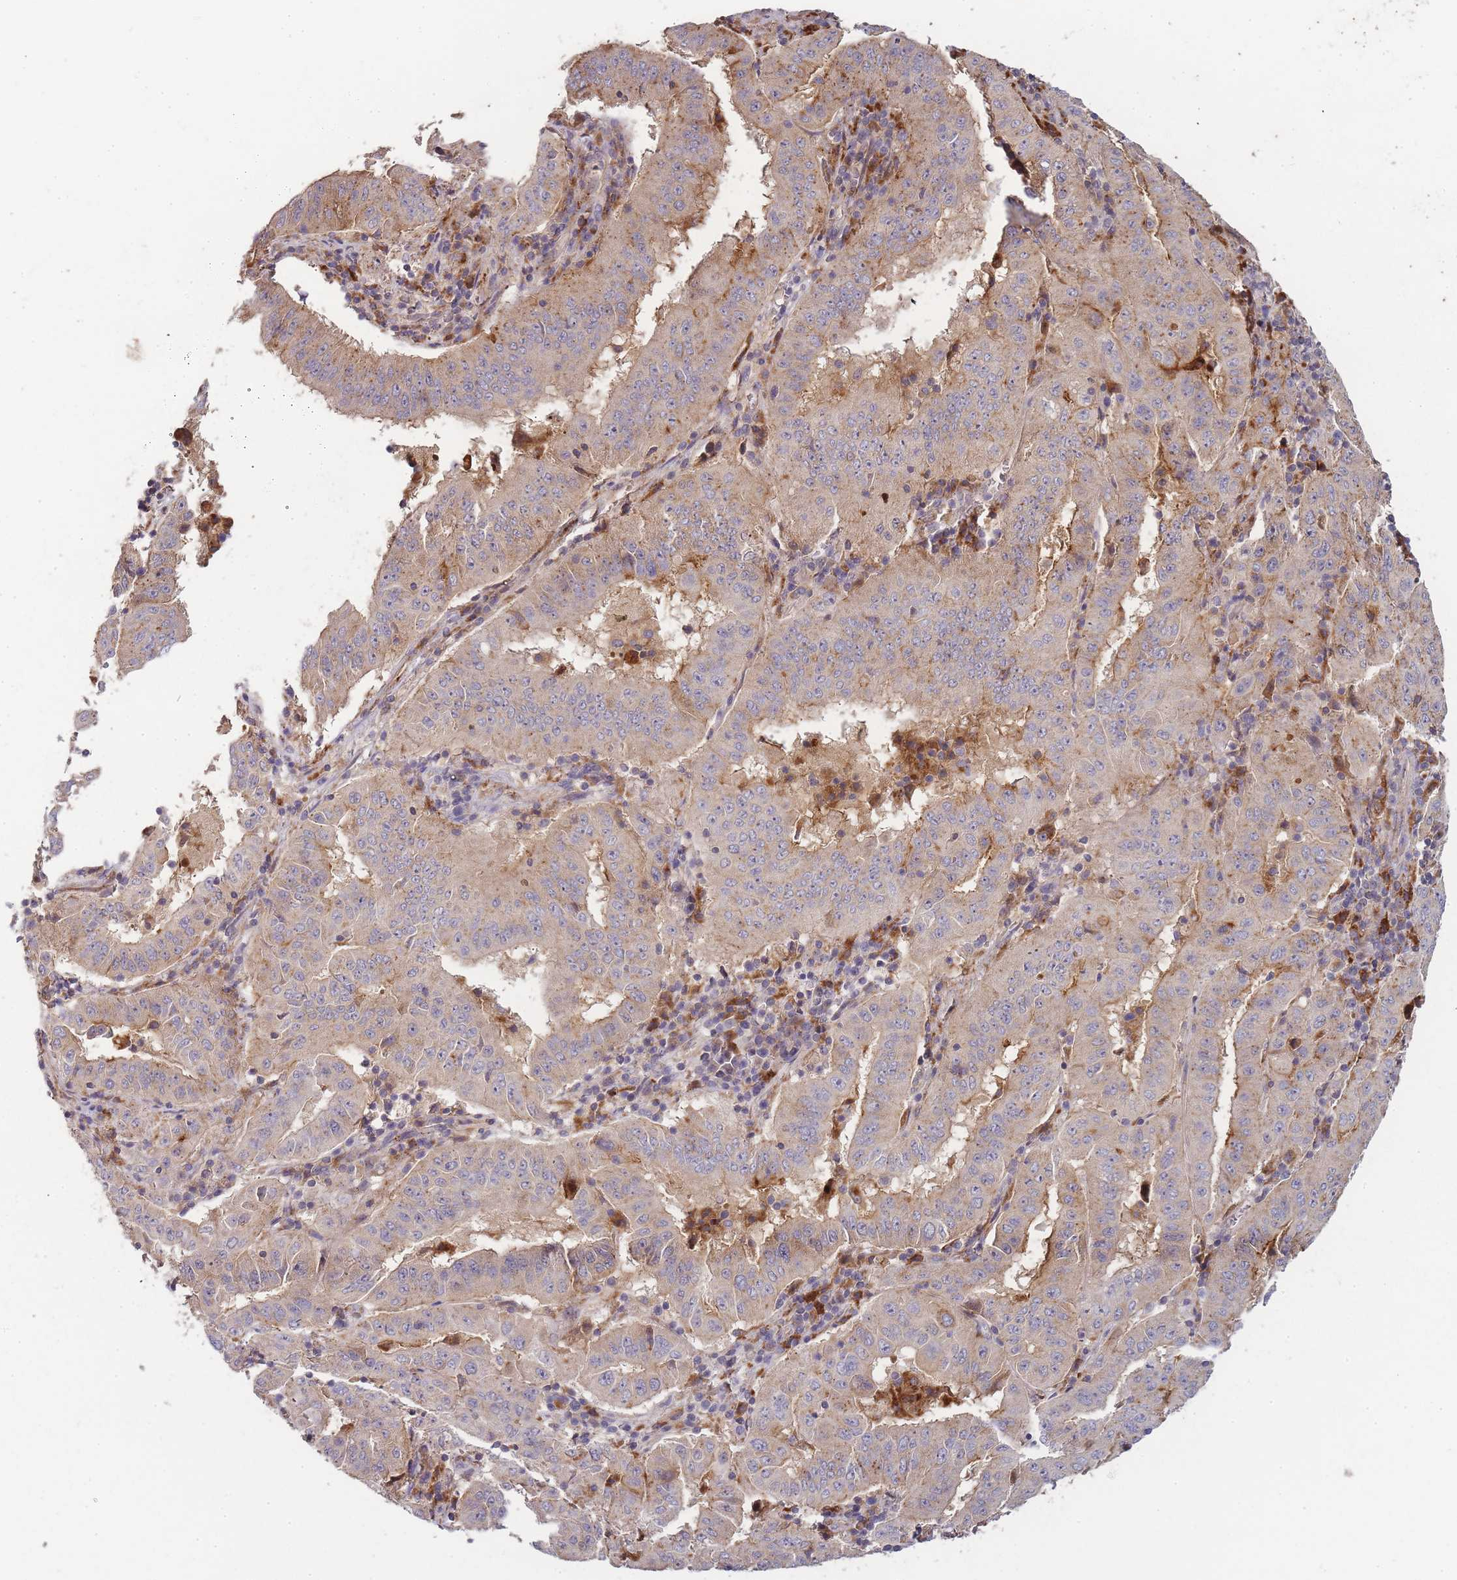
{"staining": {"intensity": "weak", "quantity": ">75%", "location": "cytoplasmic/membranous"}, "tissue": "pancreatic cancer", "cell_type": "Tumor cells", "image_type": "cancer", "snomed": [{"axis": "morphology", "description": "Adenocarcinoma, NOS"}, {"axis": "topography", "description": "Pancreas"}], "caption": "DAB immunohistochemical staining of human pancreatic adenocarcinoma reveals weak cytoplasmic/membranous protein staining in about >75% of tumor cells.", "gene": "ATG5", "patient": {"sex": "male", "age": 63}}